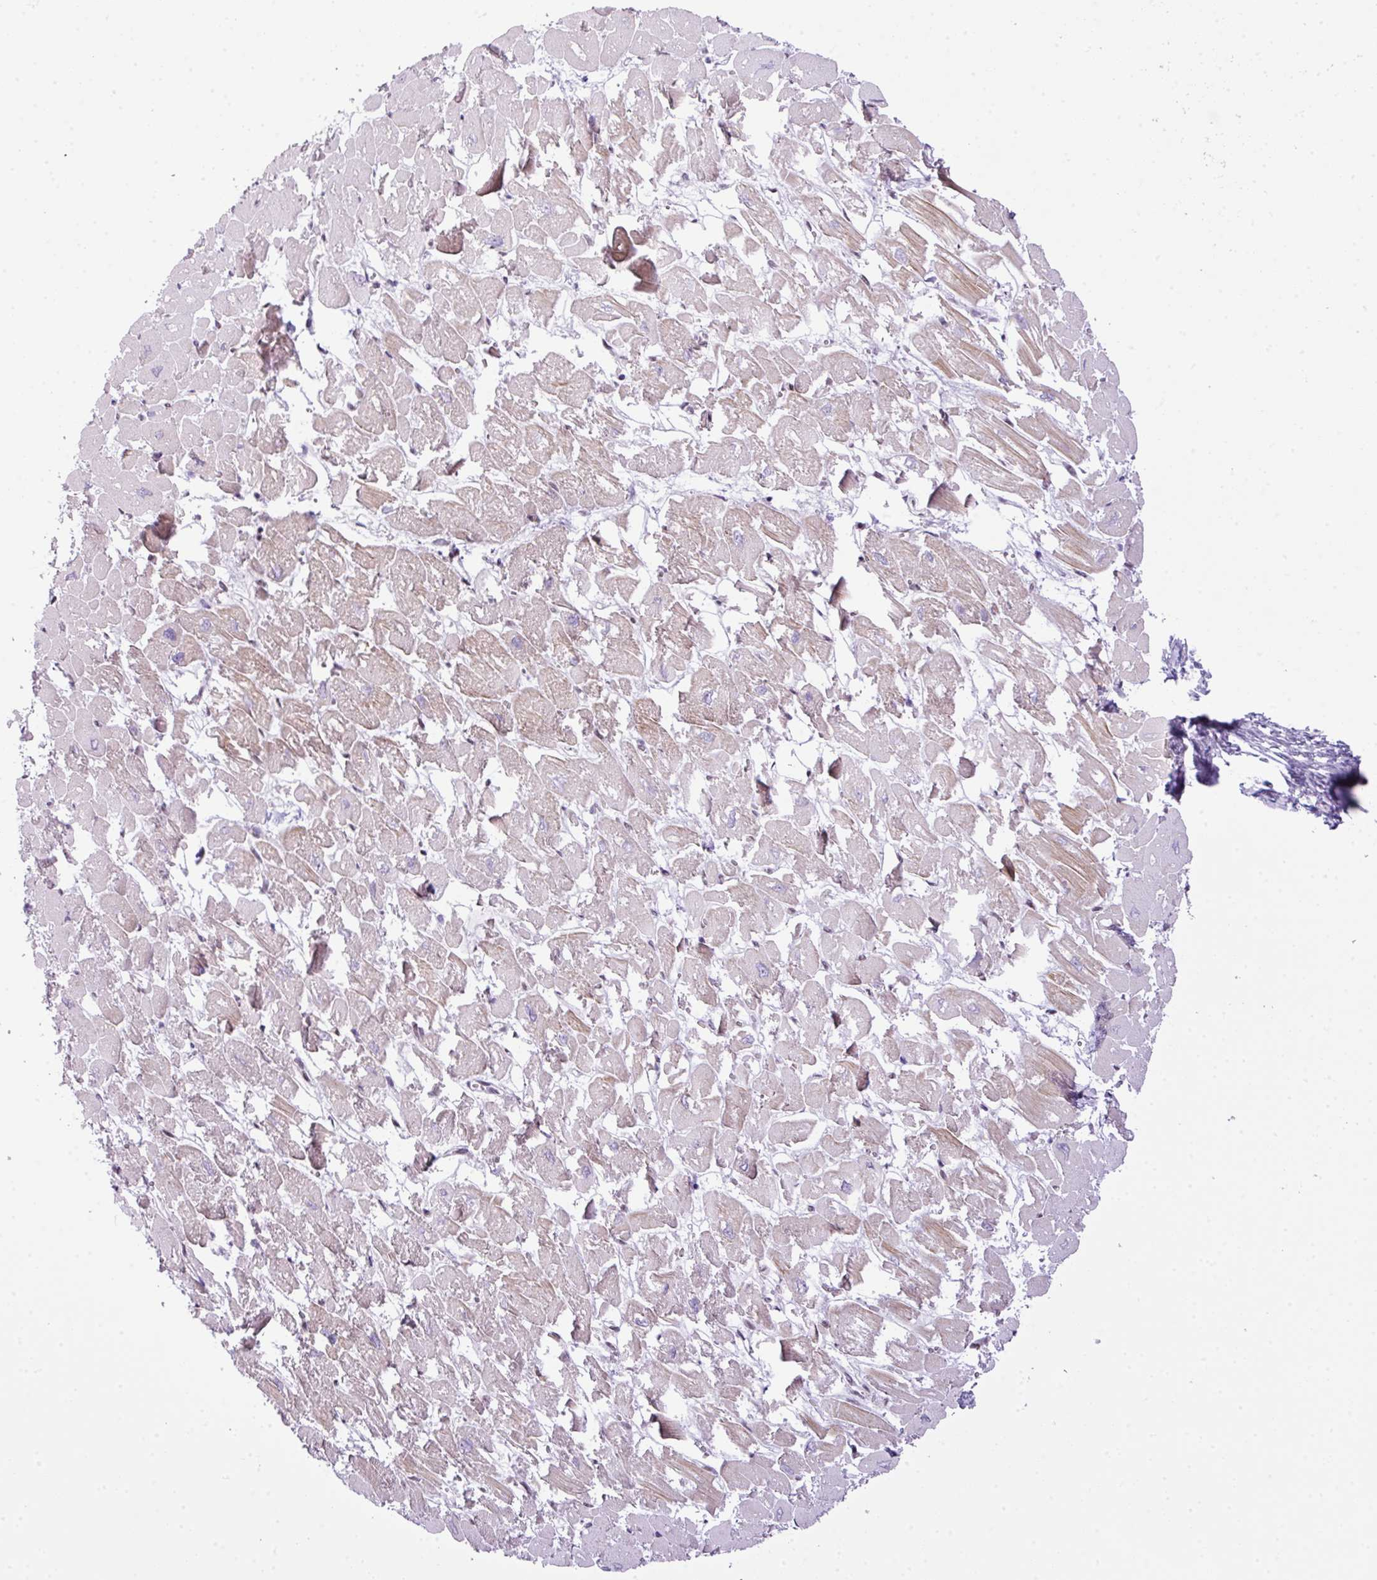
{"staining": {"intensity": "moderate", "quantity": "25%-75%", "location": "cytoplasmic/membranous"}, "tissue": "heart muscle", "cell_type": "Cardiomyocytes", "image_type": "normal", "snomed": [{"axis": "morphology", "description": "Normal tissue, NOS"}, {"axis": "topography", "description": "Heart"}], "caption": "Cardiomyocytes demonstrate medium levels of moderate cytoplasmic/membranous expression in approximately 25%-75% of cells in normal heart muscle. The staining was performed using DAB (3,3'-diaminobenzidine) to visualize the protein expression in brown, while the nuclei were stained in blue with hematoxylin (Magnification: 20x).", "gene": "CCDC137", "patient": {"sex": "male", "age": 54}}